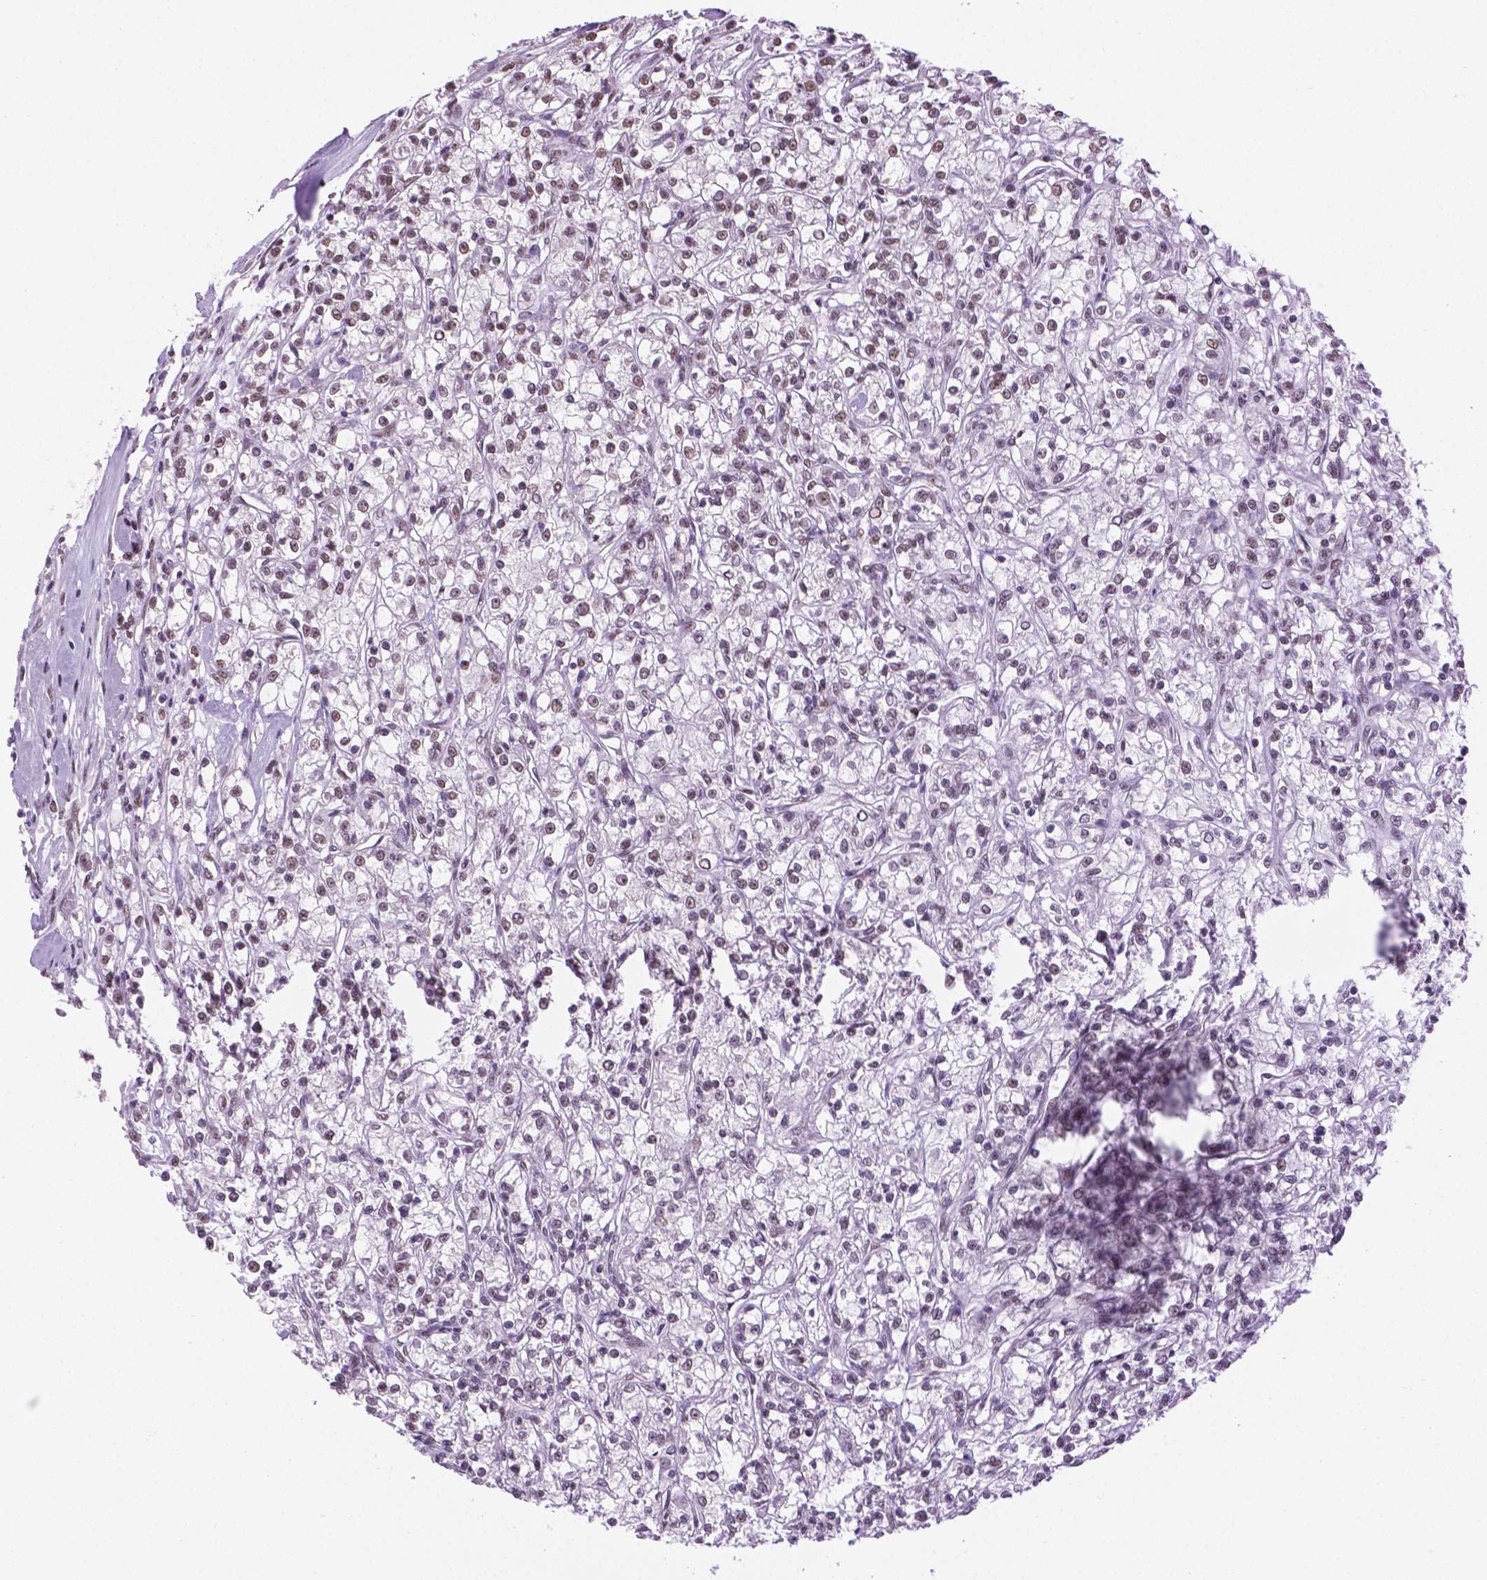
{"staining": {"intensity": "weak", "quantity": "<25%", "location": "nuclear"}, "tissue": "renal cancer", "cell_type": "Tumor cells", "image_type": "cancer", "snomed": [{"axis": "morphology", "description": "Adenocarcinoma, NOS"}, {"axis": "topography", "description": "Kidney"}], "caption": "IHC of renal cancer (adenocarcinoma) demonstrates no expression in tumor cells.", "gene": "ABI2", "patient": {"sex": "female", "age": 59}}